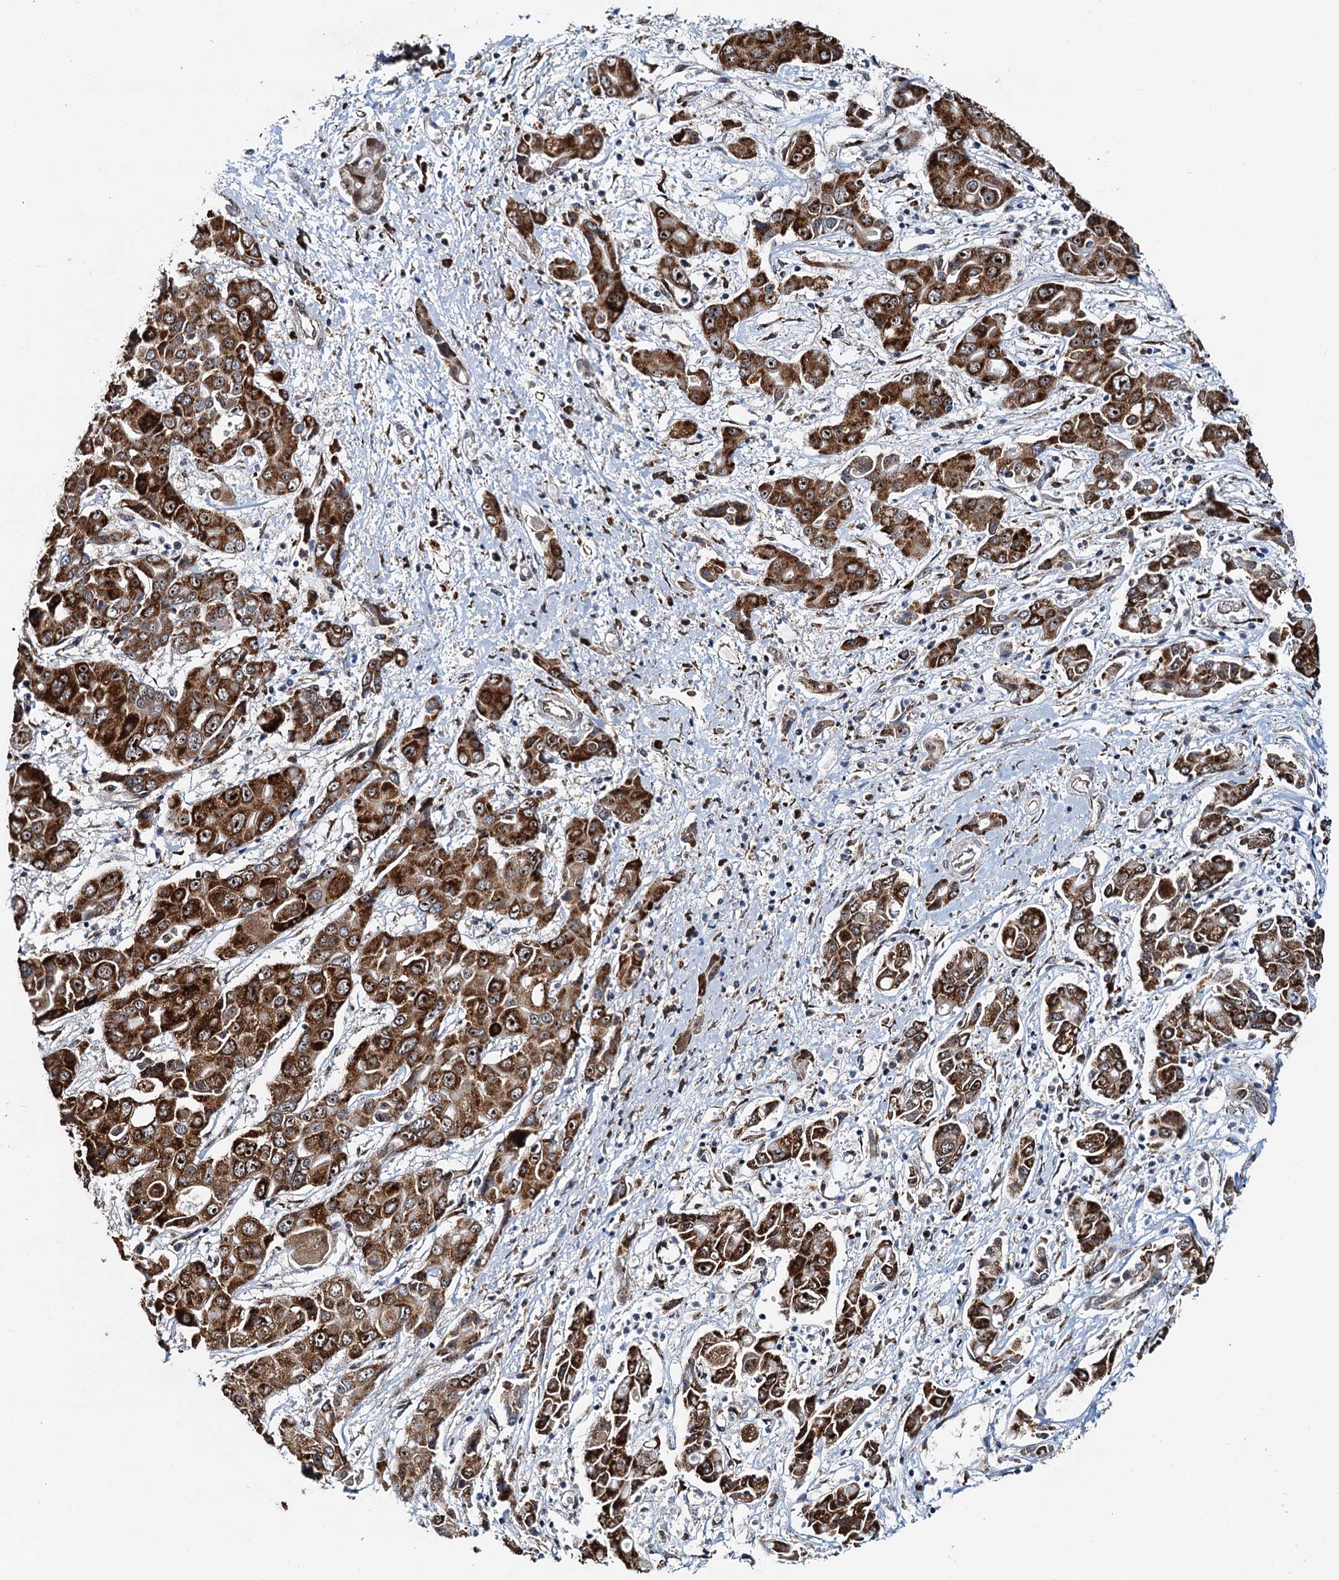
{"staining": {"intensity": "strong", "quantity": ">75%", "location": "cytoplasmic/membranous,nuclear"}, "tissue": "liver cancer", "cell_type": "Tumor cells", "image_type": "cancer", "snomed": [{"axis": "morphology", "description": "Cholangiocarcinoma"}, {"axis": "topography", "description": "Liver"}], "caption": "Liver cholangiocarcinoma was stained to show a protein in brown. There is high levels of strong cytoplasmic/membranous and nuclear positivity in approximately >75% of tumor cells.", "gene": "DNAJC21", "patient": {"sex": "male", "age": 67}}